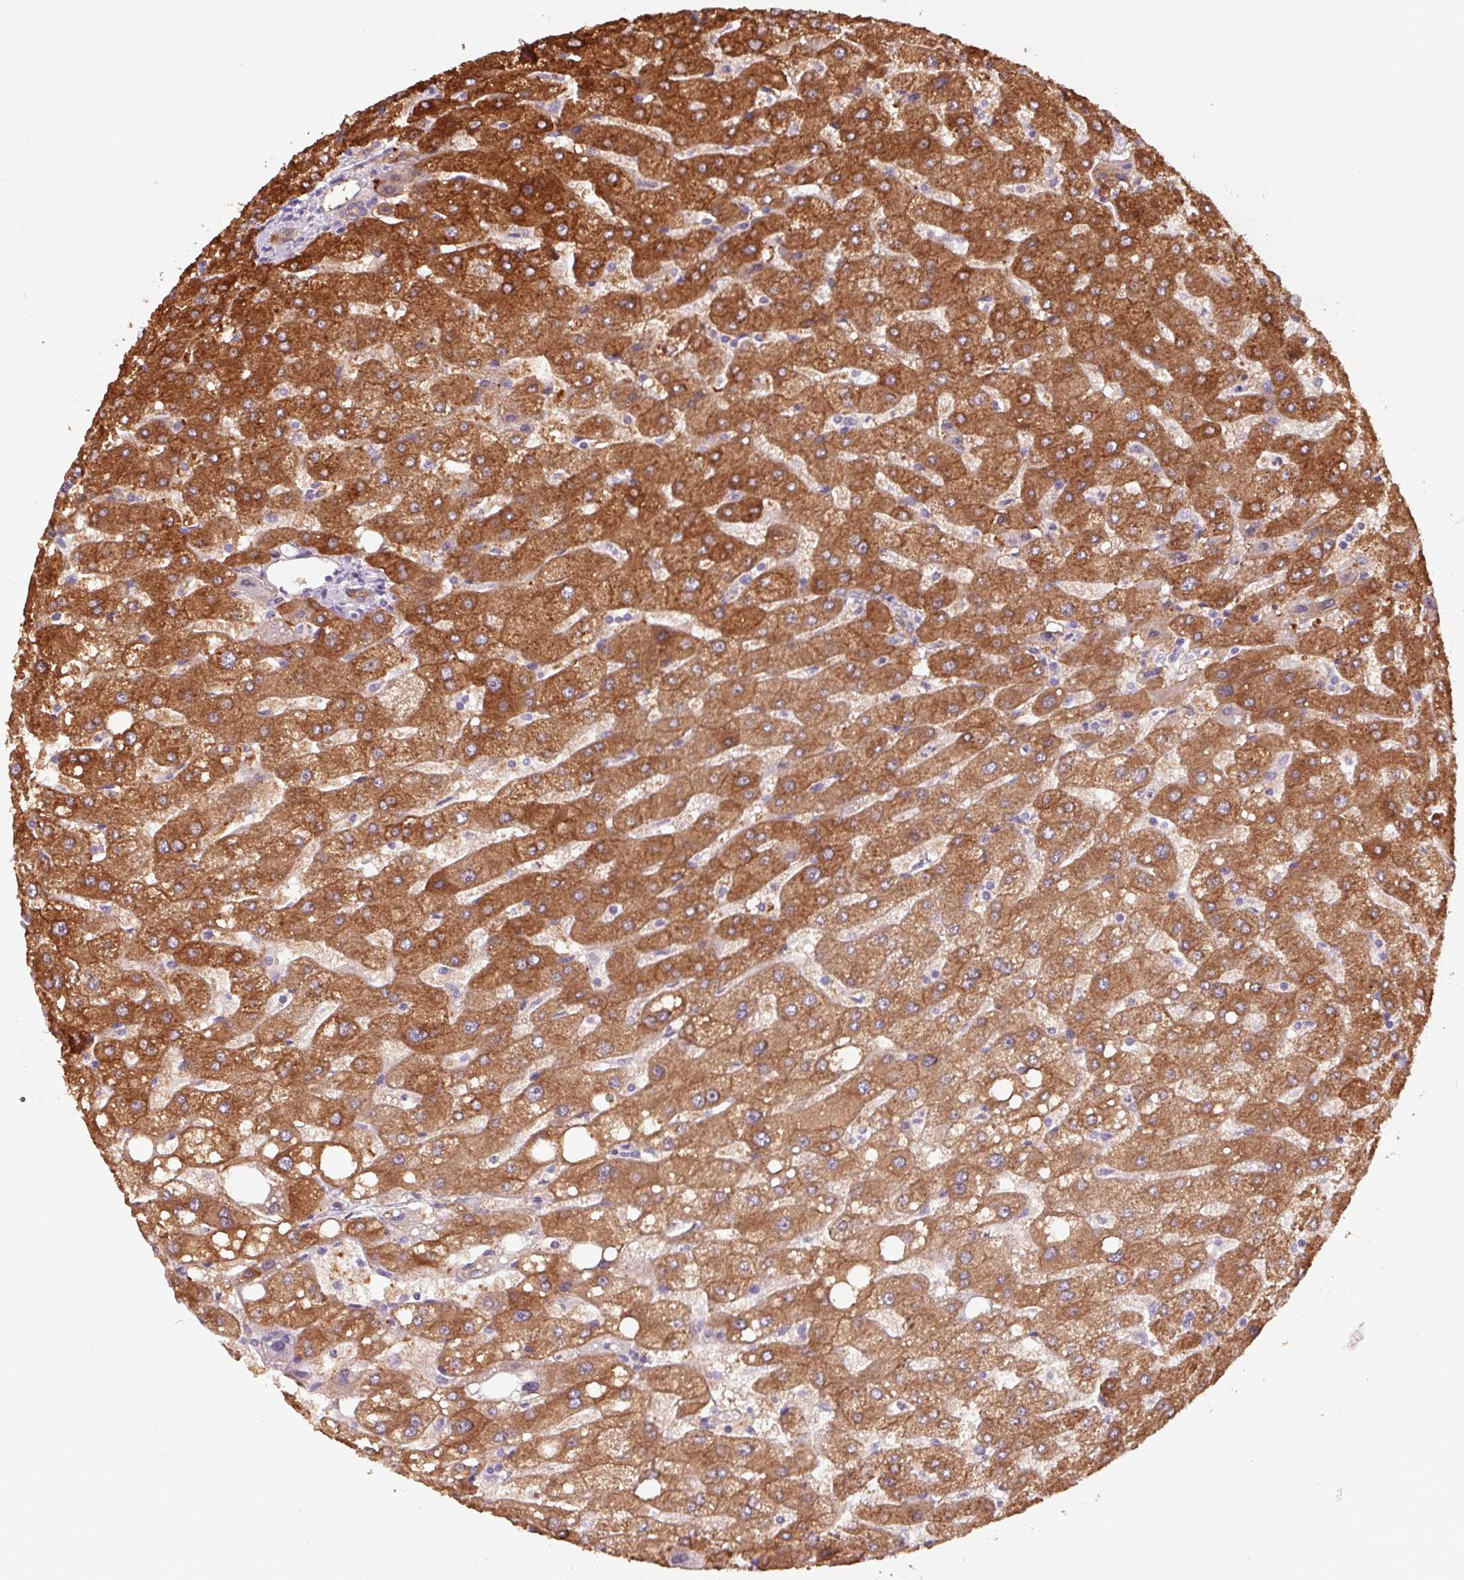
{"staining": {"intensity": "weak", "quantity": ">75%", "location": "cytoplasmic/membranous"}, "tissue": "liver", "cell_type": "Cholangiocytes", "image_type": "normal", "snomed": [{"axis": "morphology", "description": "Normal tissue, NOS"}, {"axis": "topography", "description": "Liver"}], "caption": "DAB (3,3'-diaminobenzidine) immunohistochemical staining of normal human liver shows weak cytoplasmic/membranous protein positivity in approximately >75% of cholangiocytes. Using DAB (3,3'-diaminobenzidine) (brown) and hematoxylin (blue) stains, captured at high magnification using brightfield microscopy.", "gene": "FTCD", "patient": {"sex": "male", "age": 67}}